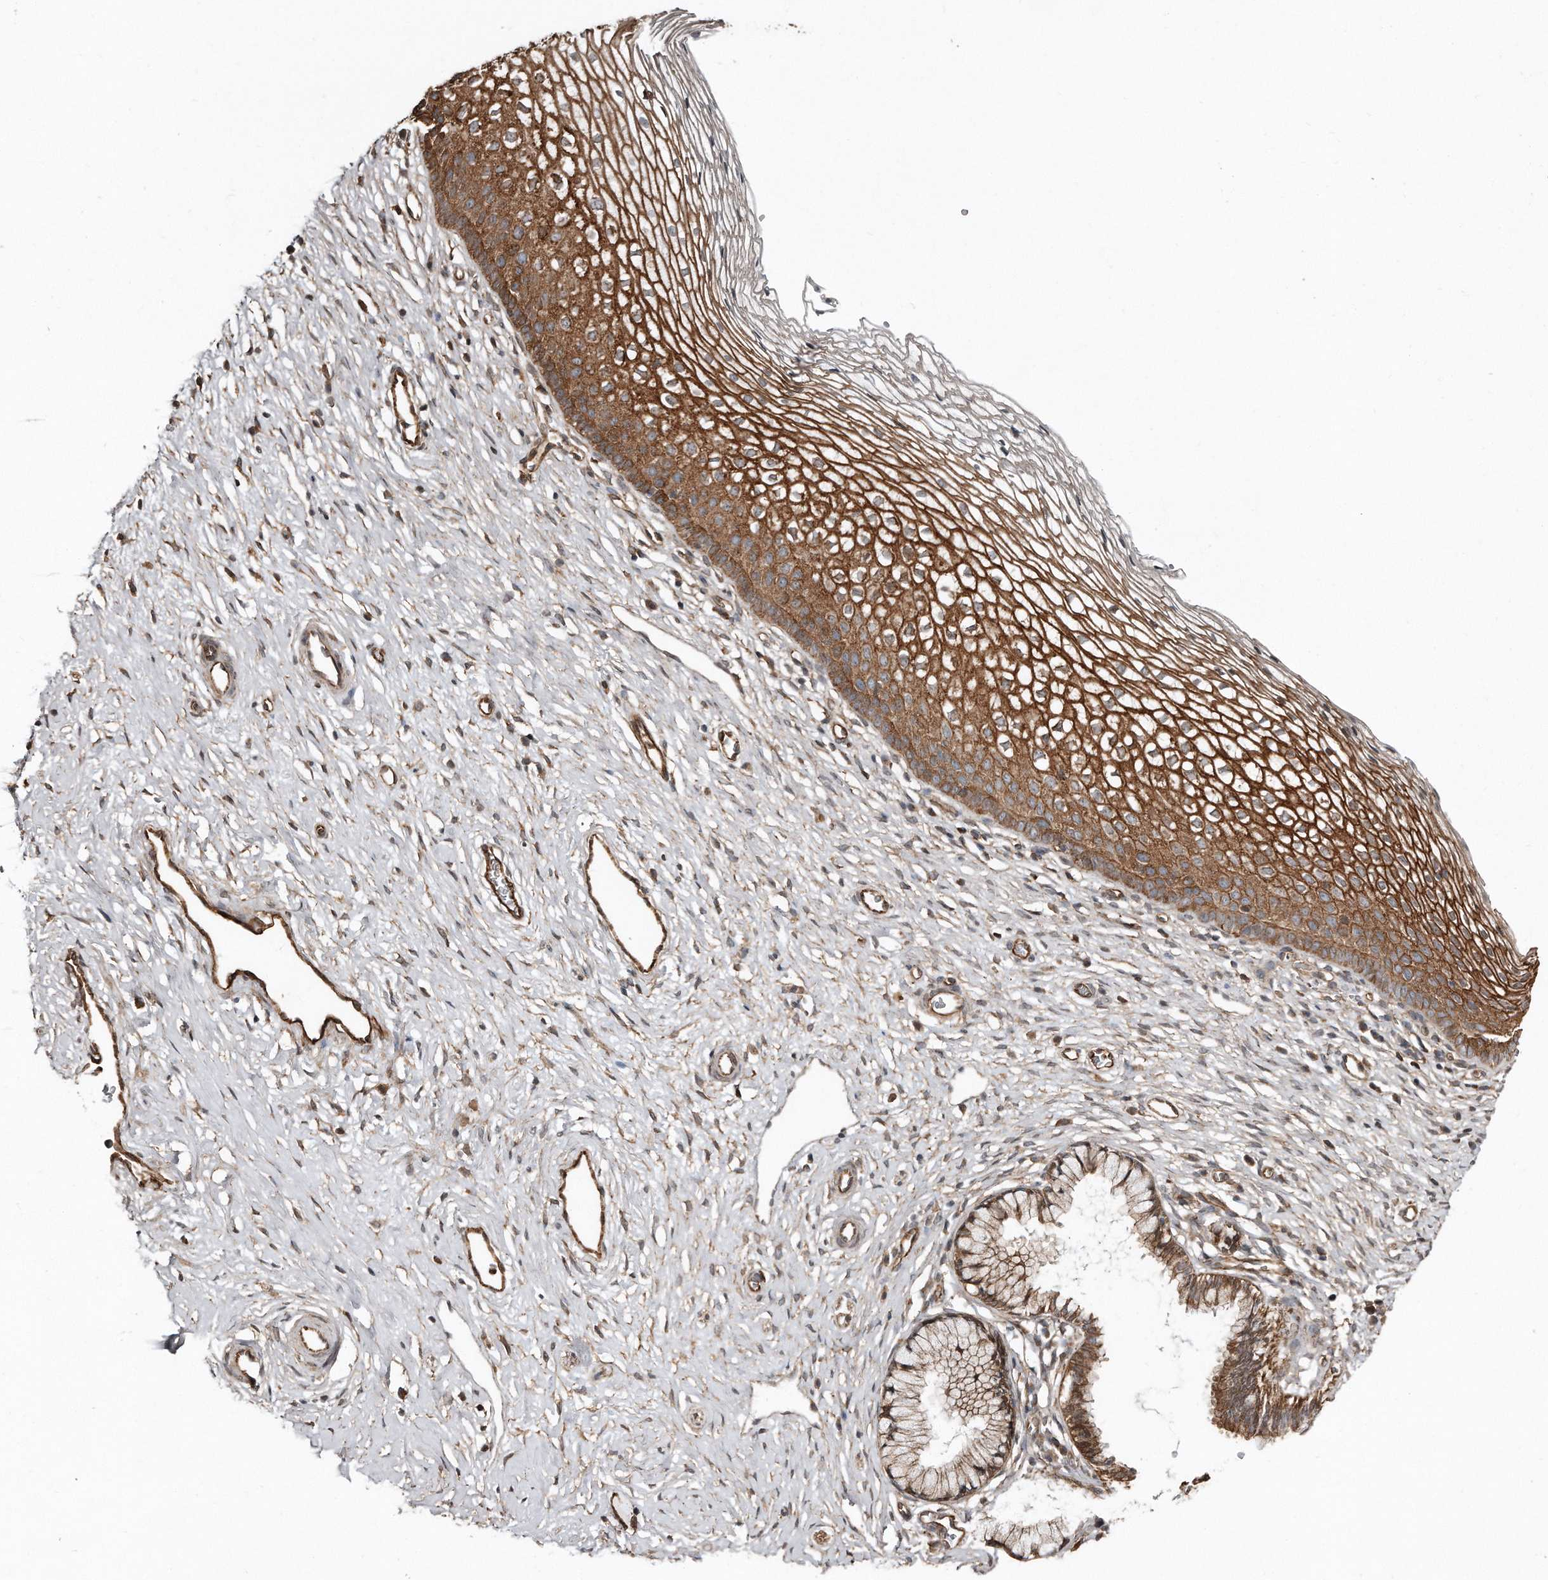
{"staining": {"intensity": "weak", "quantity": ">75%", "location": "cytoplasmic/membranous"}, "tissue": "cervix", "cell_type": "Glandular cells", "image_type": "normal", "snomed": [{"axis": "morphology", "description": "Normal tissue, NOS"}, {"axis": "topography", "description": "Cervix"}], "caption": "IHC micrograph of unremarkable cervix stained for a protein (brown), which reveals low levels of weak cytoplasmic/membranous expression in approximately >75% of glandular cells.", "gene": "SNAP47", "patient": {"sex": "female", "age": 27}}